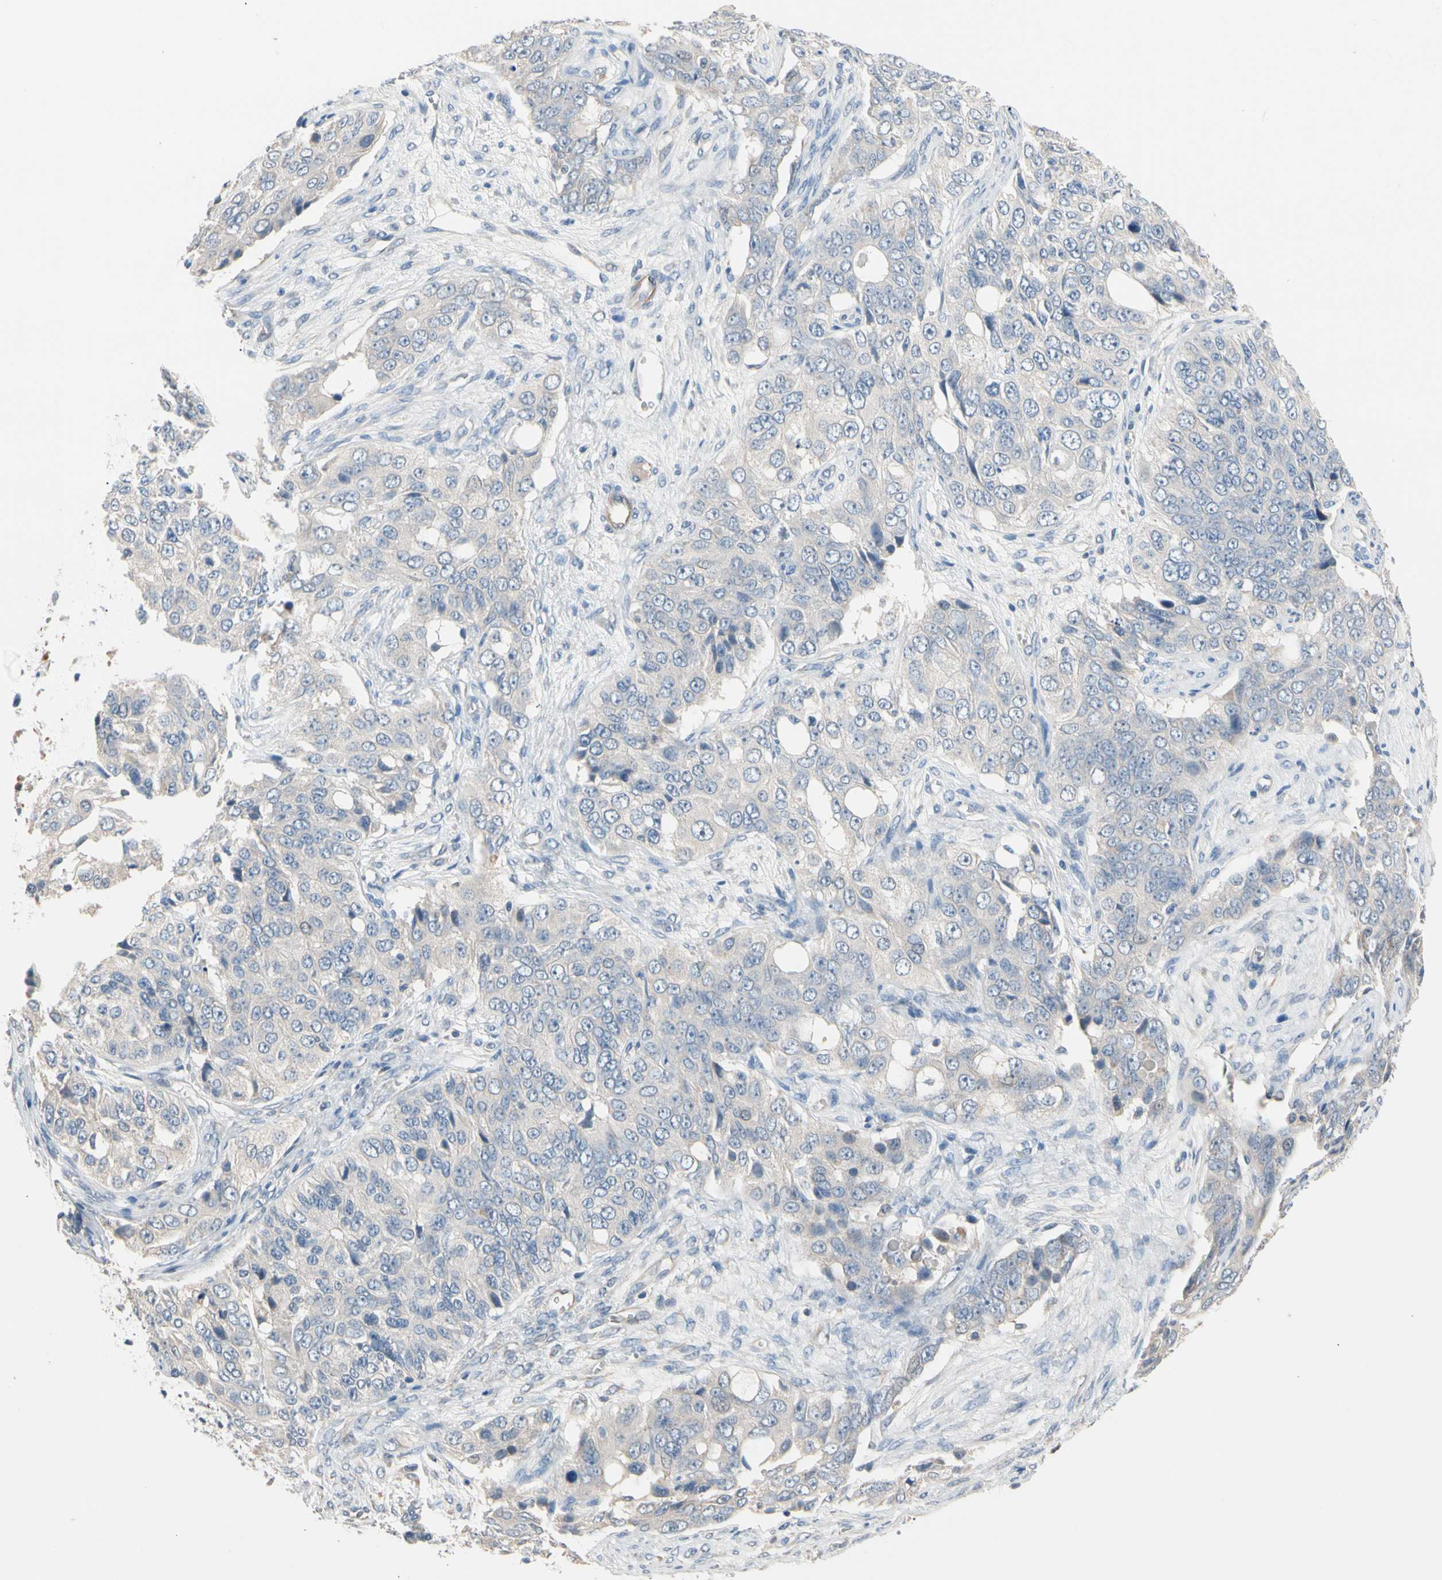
{"staining": {"intensity": "negative", "quantity": "none", "location": "none"}, "tissue": "ovarian cancer", "cell_type": "Tumor cells", "image_type": "cancer", "snomed": [{"axis": "morphology", "description": "Carcinoma, endometroid"}, {"axis": "topography", "description": "Ovary"}], "caption": "Ovarian cancer (endometroid carcinoma) was stained to show a protein in brown. There is no significant expression in tumor cells. Nuclei are stained in blue.", "gene": "BBOX1", "patient": {"sex": "female", "age": 51}}